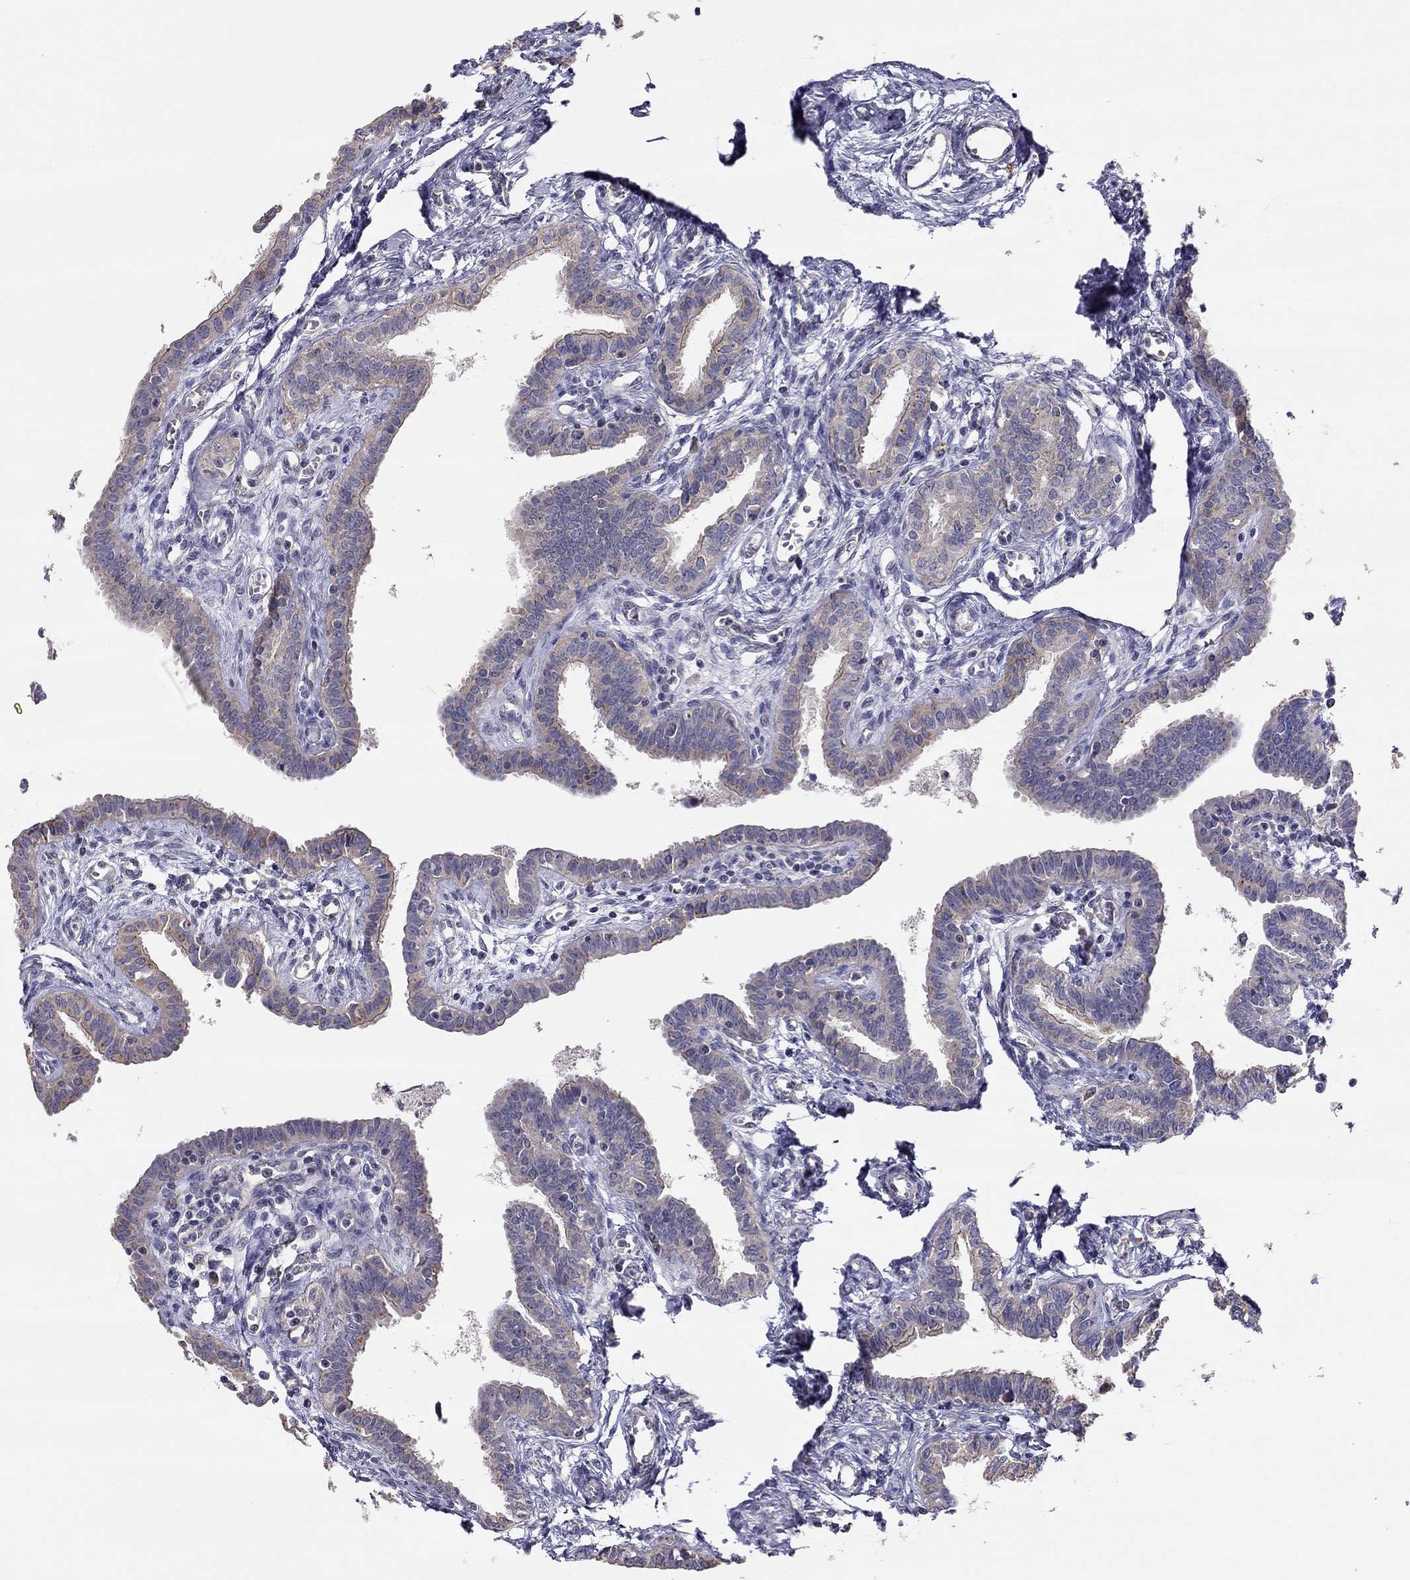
{"staining": {"intensity": "weak", "quantity": ">75%", "location": "cytoplasmic/membranous"}, "tissue": "fallopian tube", "cell_type": "Glandular cells", "image_type": "normal", "snomed": [{"axis": "morphology", "description": "Normal tissue, NOS"}, {"axis": "morphology", "description": "Carcinoma, endometroid"}, {"axis": "topography", "description": "Fallopian tube"}, {"axis": "topography", "description": "Ovary"}], "caption": "Brown immunohistochemical staining in normal fallopian tube demonstrates weak cytoplasmic/membranous staining in approximately >75% of glandular cells.", "gene": "LRIT3", "patient": {"sex": "female", "age": 42}}